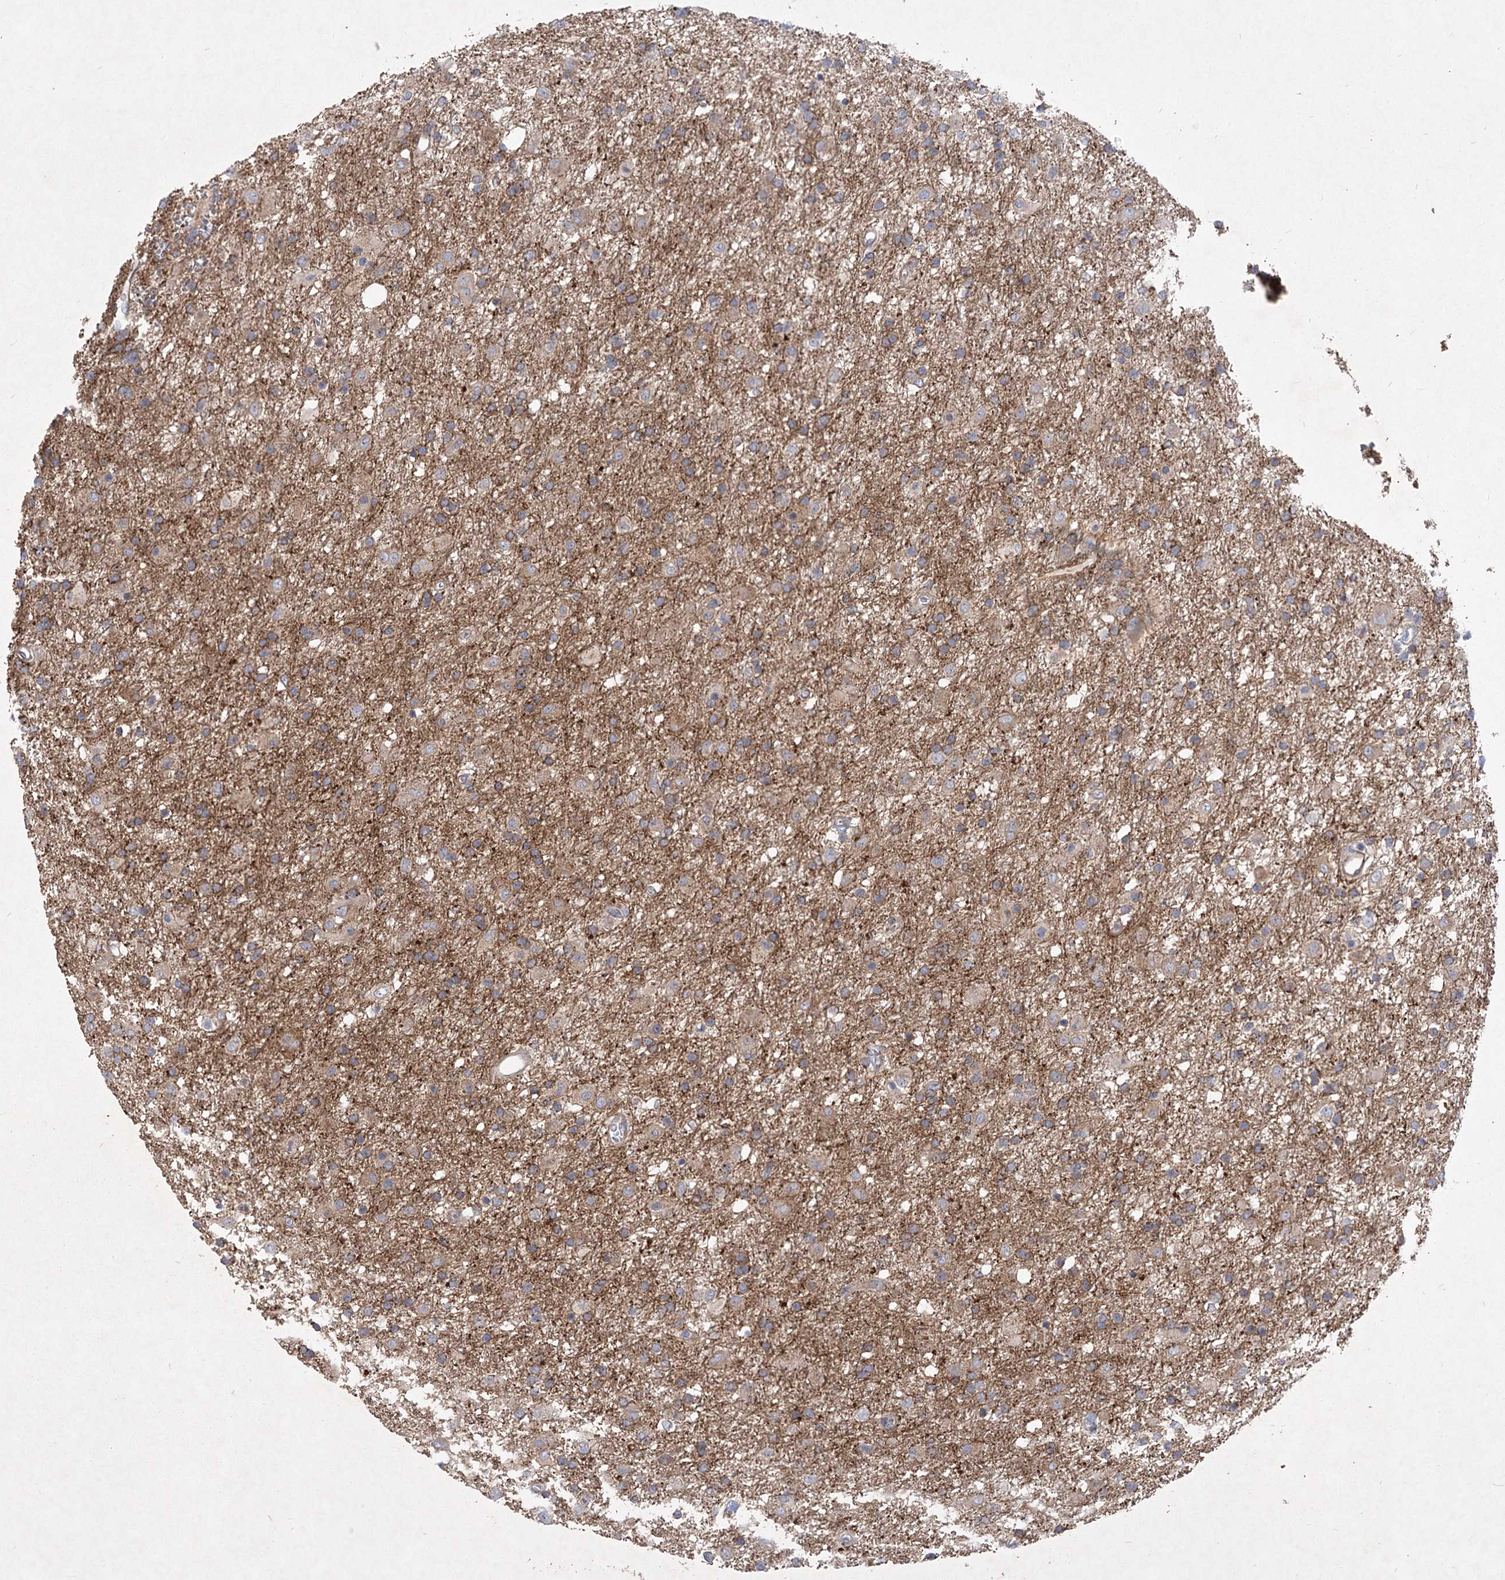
{"staining": {"intensity": "moderate", "quantity": "25%-75%", "location": "cytoplasmic/membranous"}, "tissue": "glioma", "cell_type": "Tumor cells", "image_type": "cancer", "snomed": [{"axis": "morphology", "description": "Glioma, malignant, Low grade"}, {"axis": "topography", "description": "Brain"}], "caption": "Low-grade glioma (malignant) stained for a protein displays moderate cytoplasmic/membranous positivity in tumor cells. (brown staining indicates protein expression, while blue staining denotes nuclei).", "gene": "RIN2", "patient": {"sex": "male", "age": 65}}